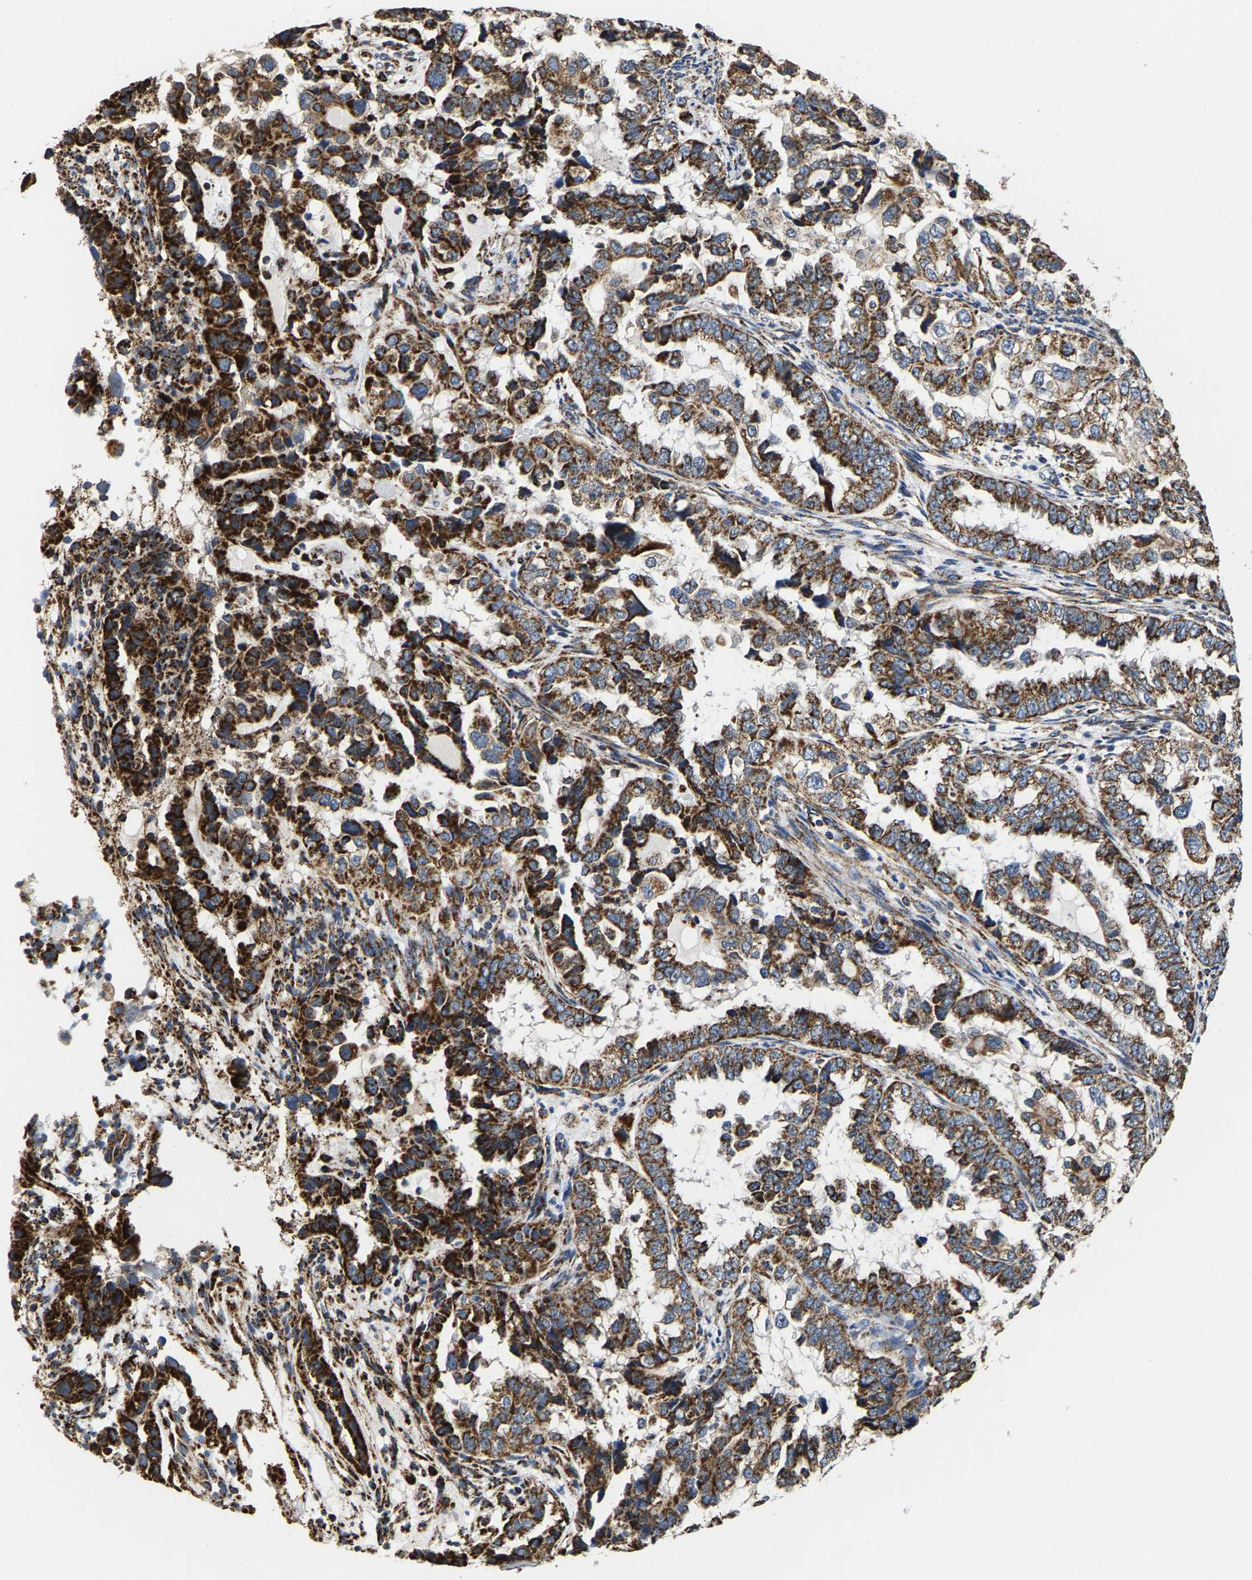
{"staining": {"intensity": "strong", "quantity": ">75%", "location": "cytoplasmic/membranous"}, "tissue": "endometrial cancer", "cell_type": "Tumor cells", "image_type": "cancer", "snomed": [{"axis": "morphology", "description": "Adenocarcinoma, NOS"}, {"axis": "topography", "description": "Endometrium"}], "caption": "Protein staining of endometrial cancer tissue shows strong cytoplasmic/membranous staining in approximately >75% of tumor cells.", "gene": "SHMT2", "patient": {"sex": "female", "age": 85}}